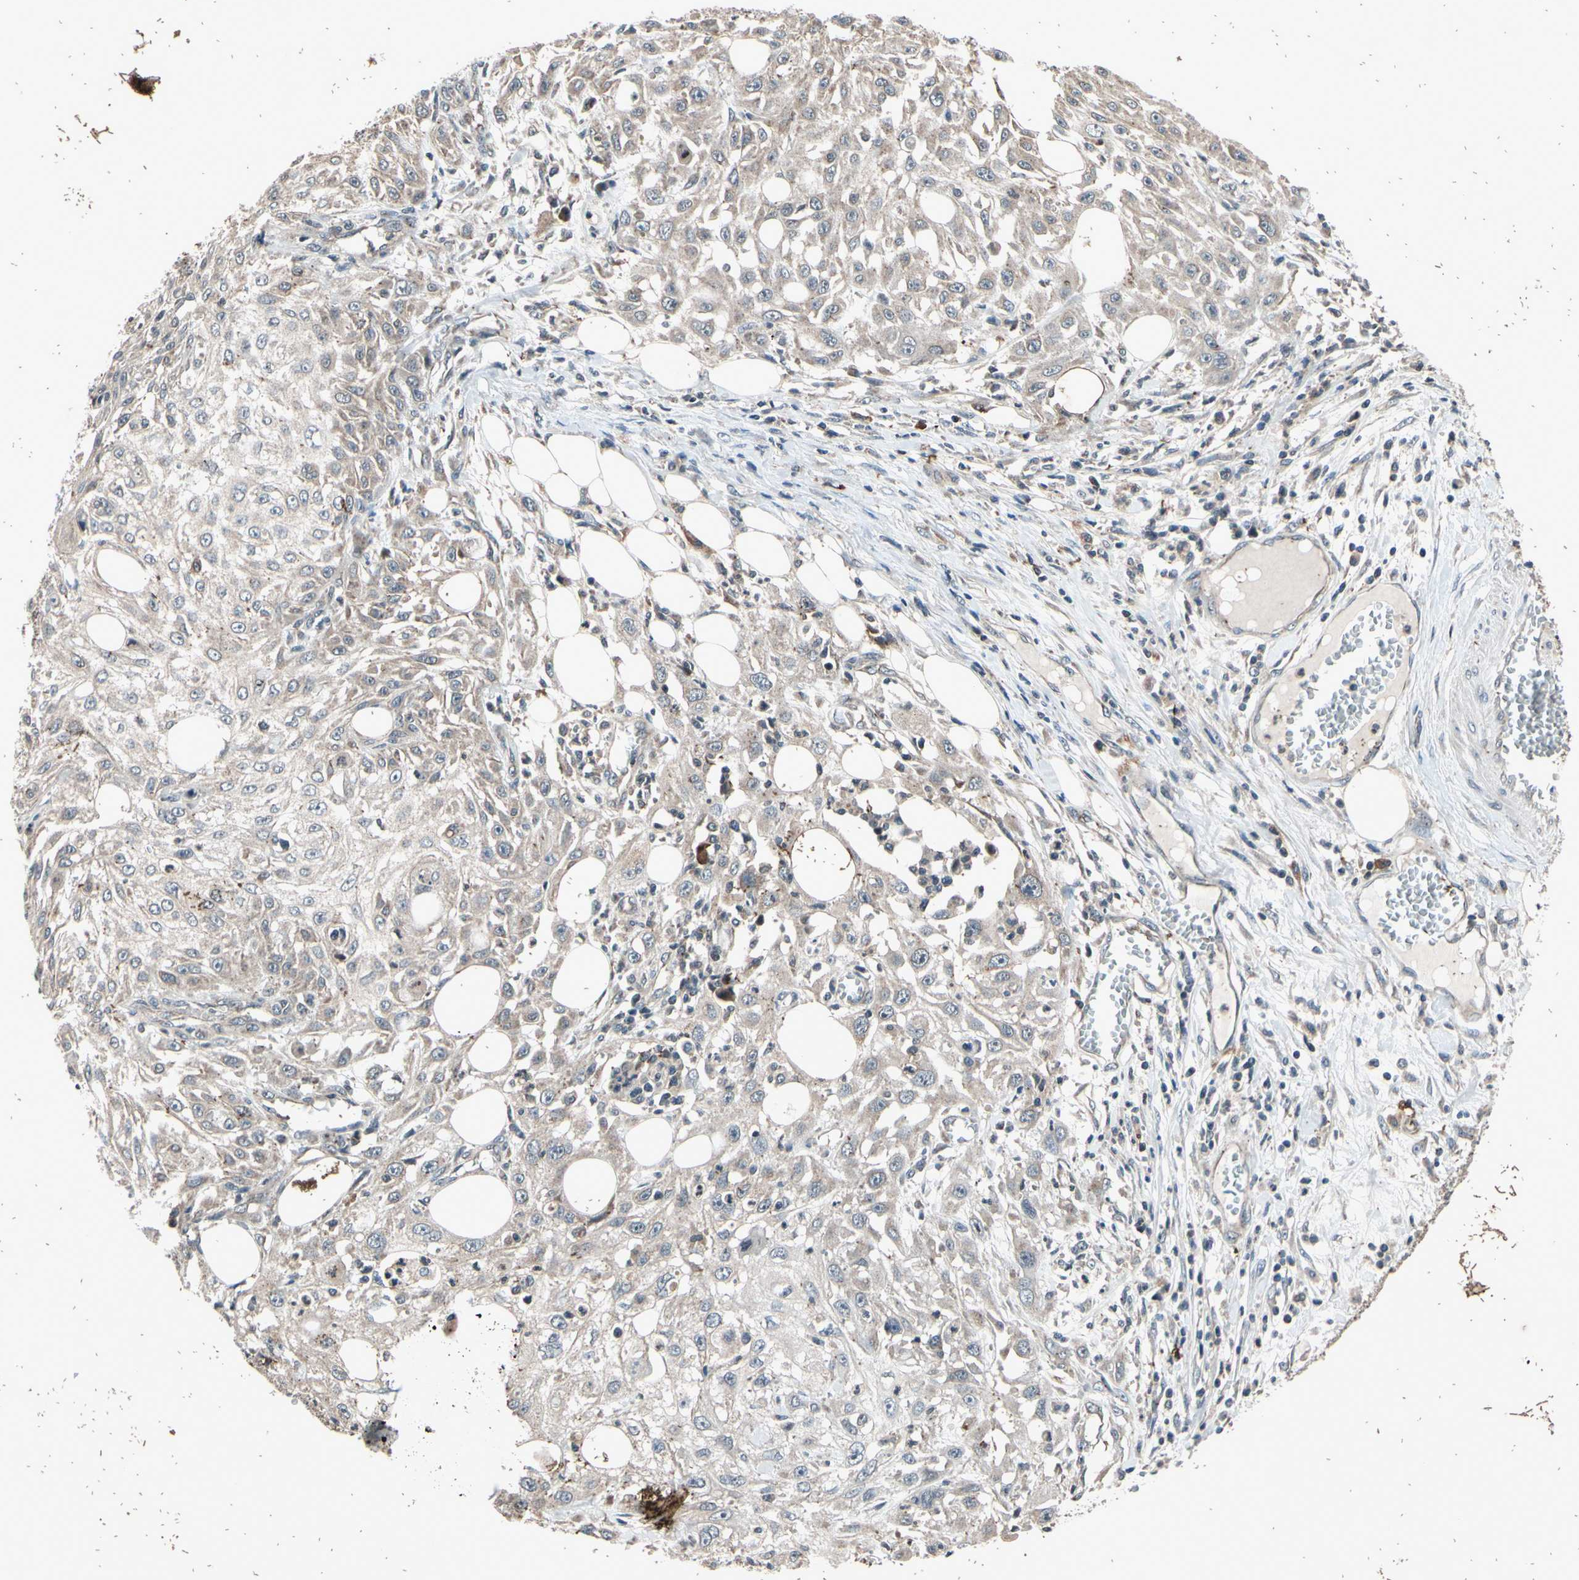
{"staining": {"intensity": "weak", "quantity": ">75%", "location": "cytoplasmic/membranous"}, "tissue": "skin cancer", "cell_type": "Tumor cells", "image_type": "cancer", "snomed": [{"axis": "morphology", "description": "Squamous cell carcinoma, NOS"}, {"axis": "topography", "description": "Skin"}], "caption": "A brown stain labels weak cytoplasmic/membranous staining of a protein in skin cancer (squamous cell carcinoma) tumor cells.", "gene": "MBTPS2", "patient": {"sex": "male", "age": 75}}